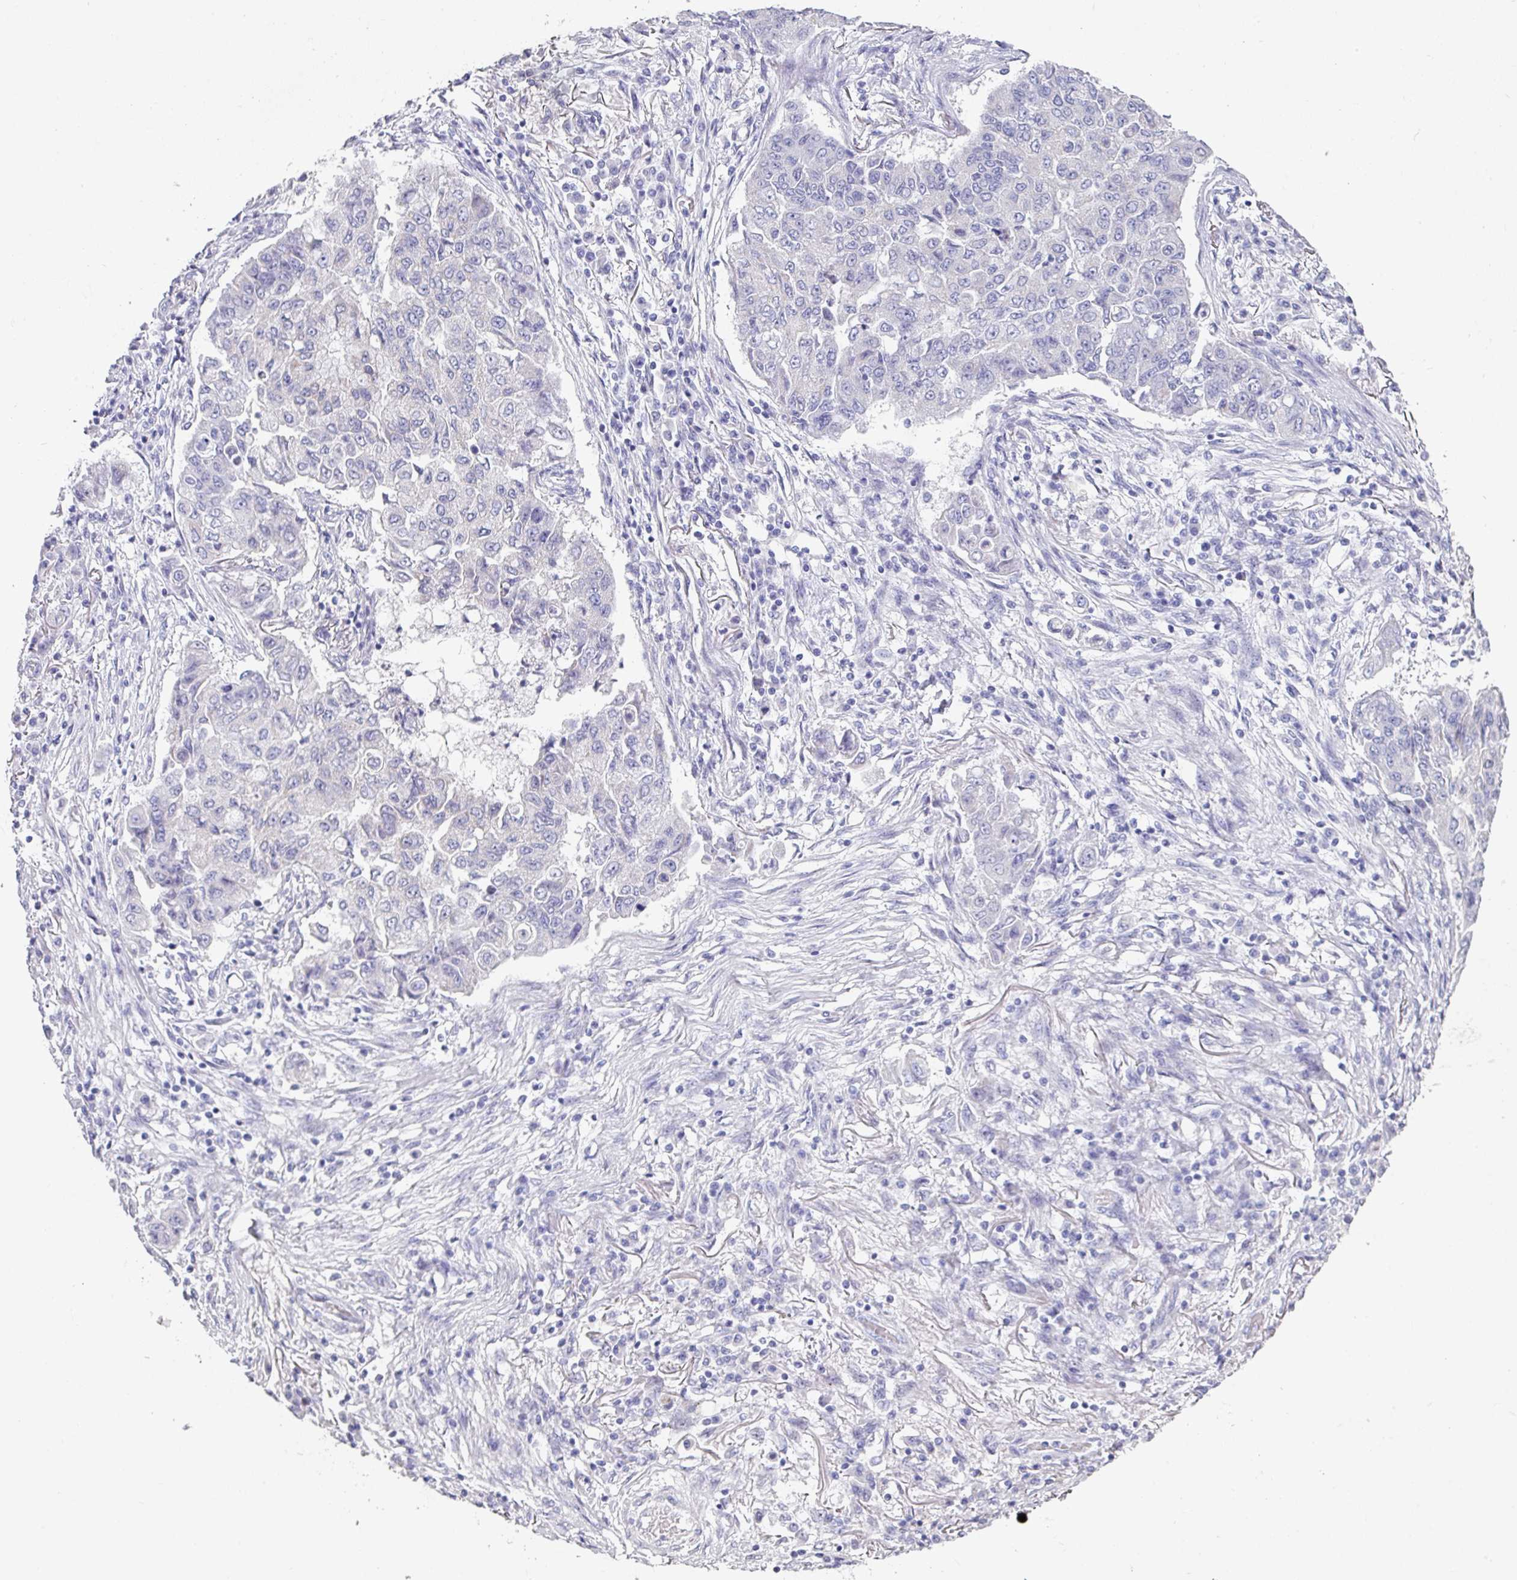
{"staining": {"intensity": "negative", "quantity": "none", "location": "none"}, "tissue": "lung cancer", "cell_type": "Tumor cells", "image_type": "cancer", "snomed": [{"axis": "morphology", "description": "Squamous cell carcinoma, NOS"}, {"axis": "topography", "description": "Lung"}], "caption": "Tumor cells show no significant positivity in lung squamous cell carcinoma.", "gene": "SETBP1", "patient": {"sex": "male", "age": 74}}